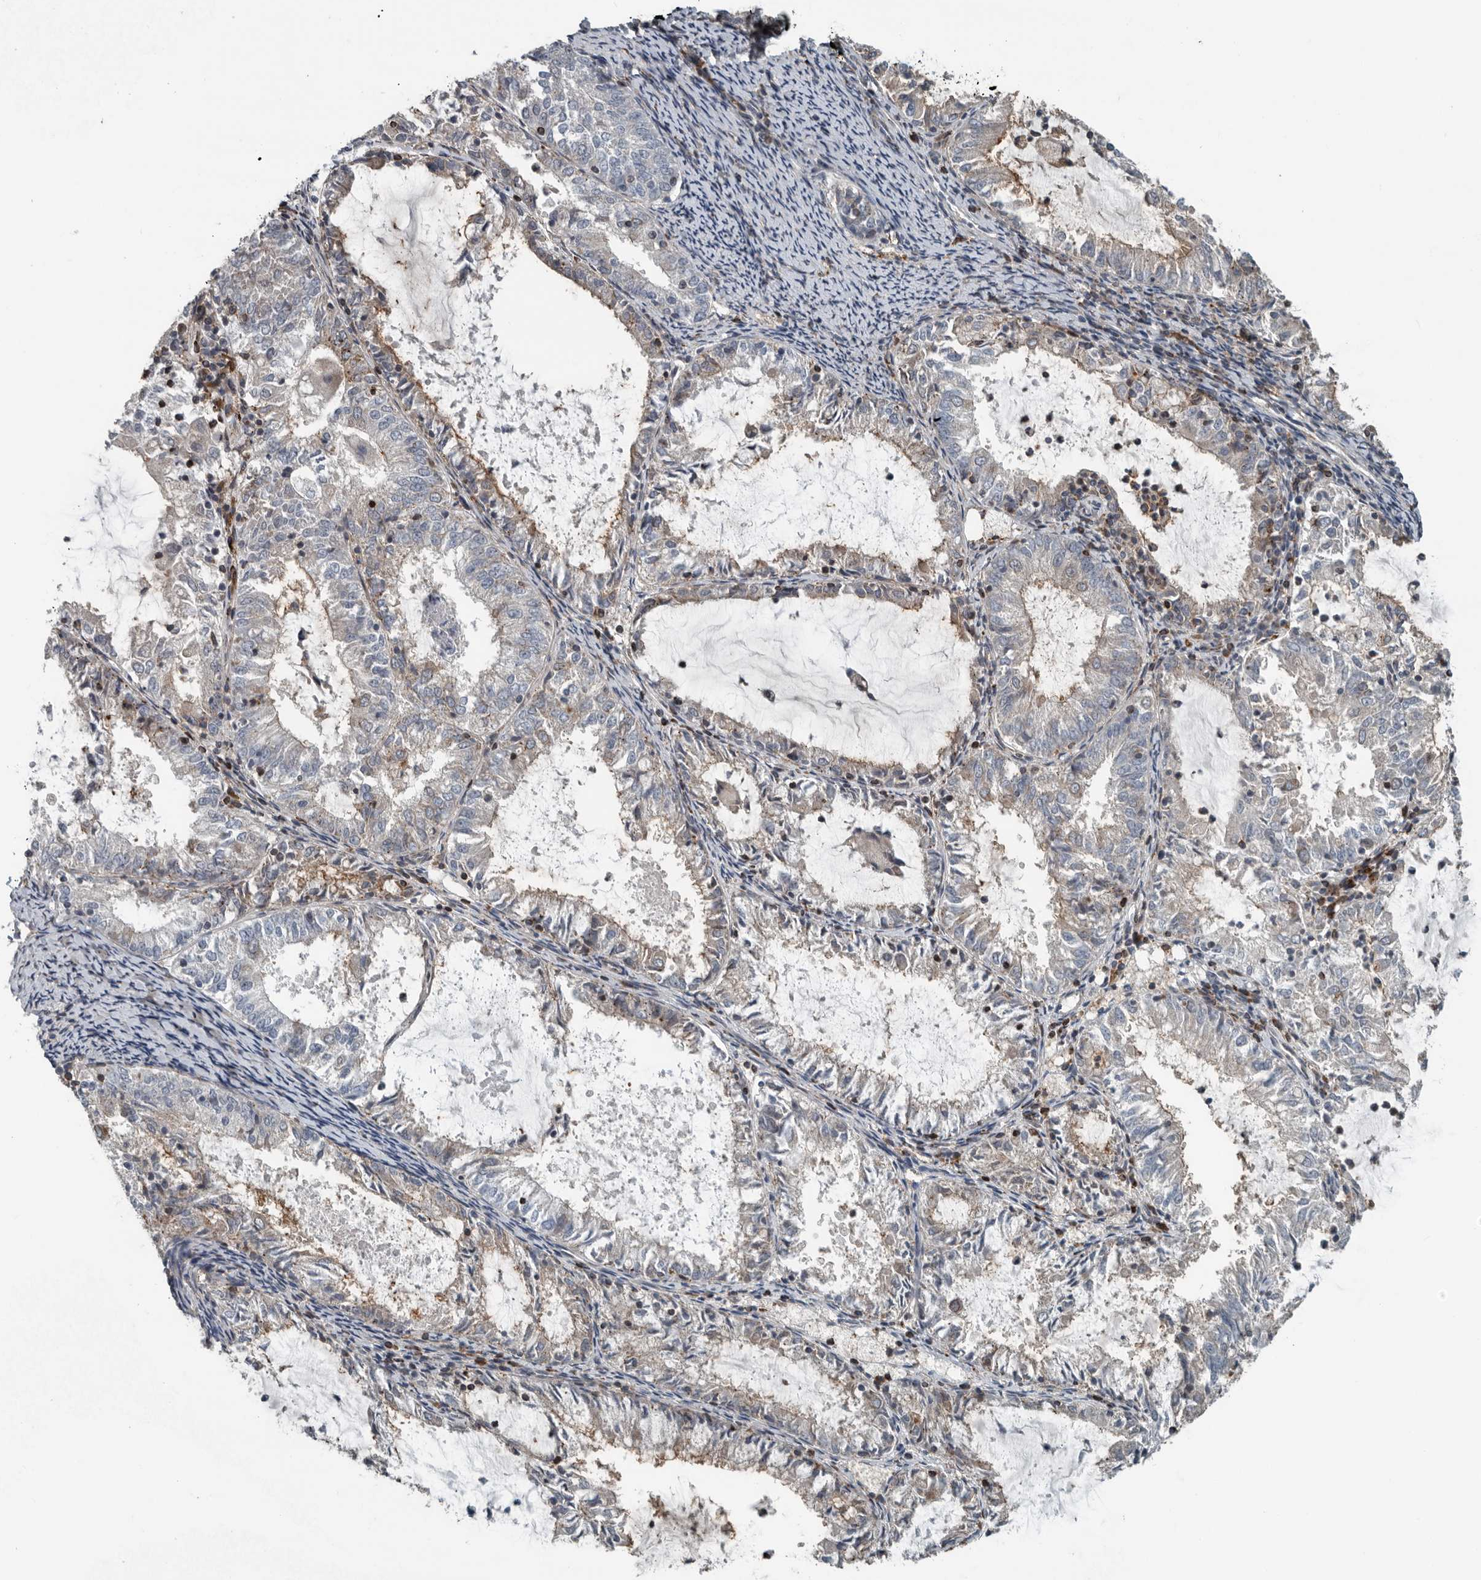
{"staining": {"intensity": "weak", "quantity": "<25%", "location": "cytoplasmic/membranous"}, "tissue": "endometrial cancer", "cell_type": "Tumor cells", "image_type": "cancer", "snomed": [{"axis": "morphology", "description": "Adenocarcinoma, NOS"}, {"axis": "topography", "description": "Endometrium"}], "caption": "Endometrial cancer was stained to show a protein in brown. There is no significant positivity in tumor cells. (Brightfield microscopy of DAB IHC at high magnification).", "gene": "AMFR", "patient": {"sex": "female", "age": 57}}